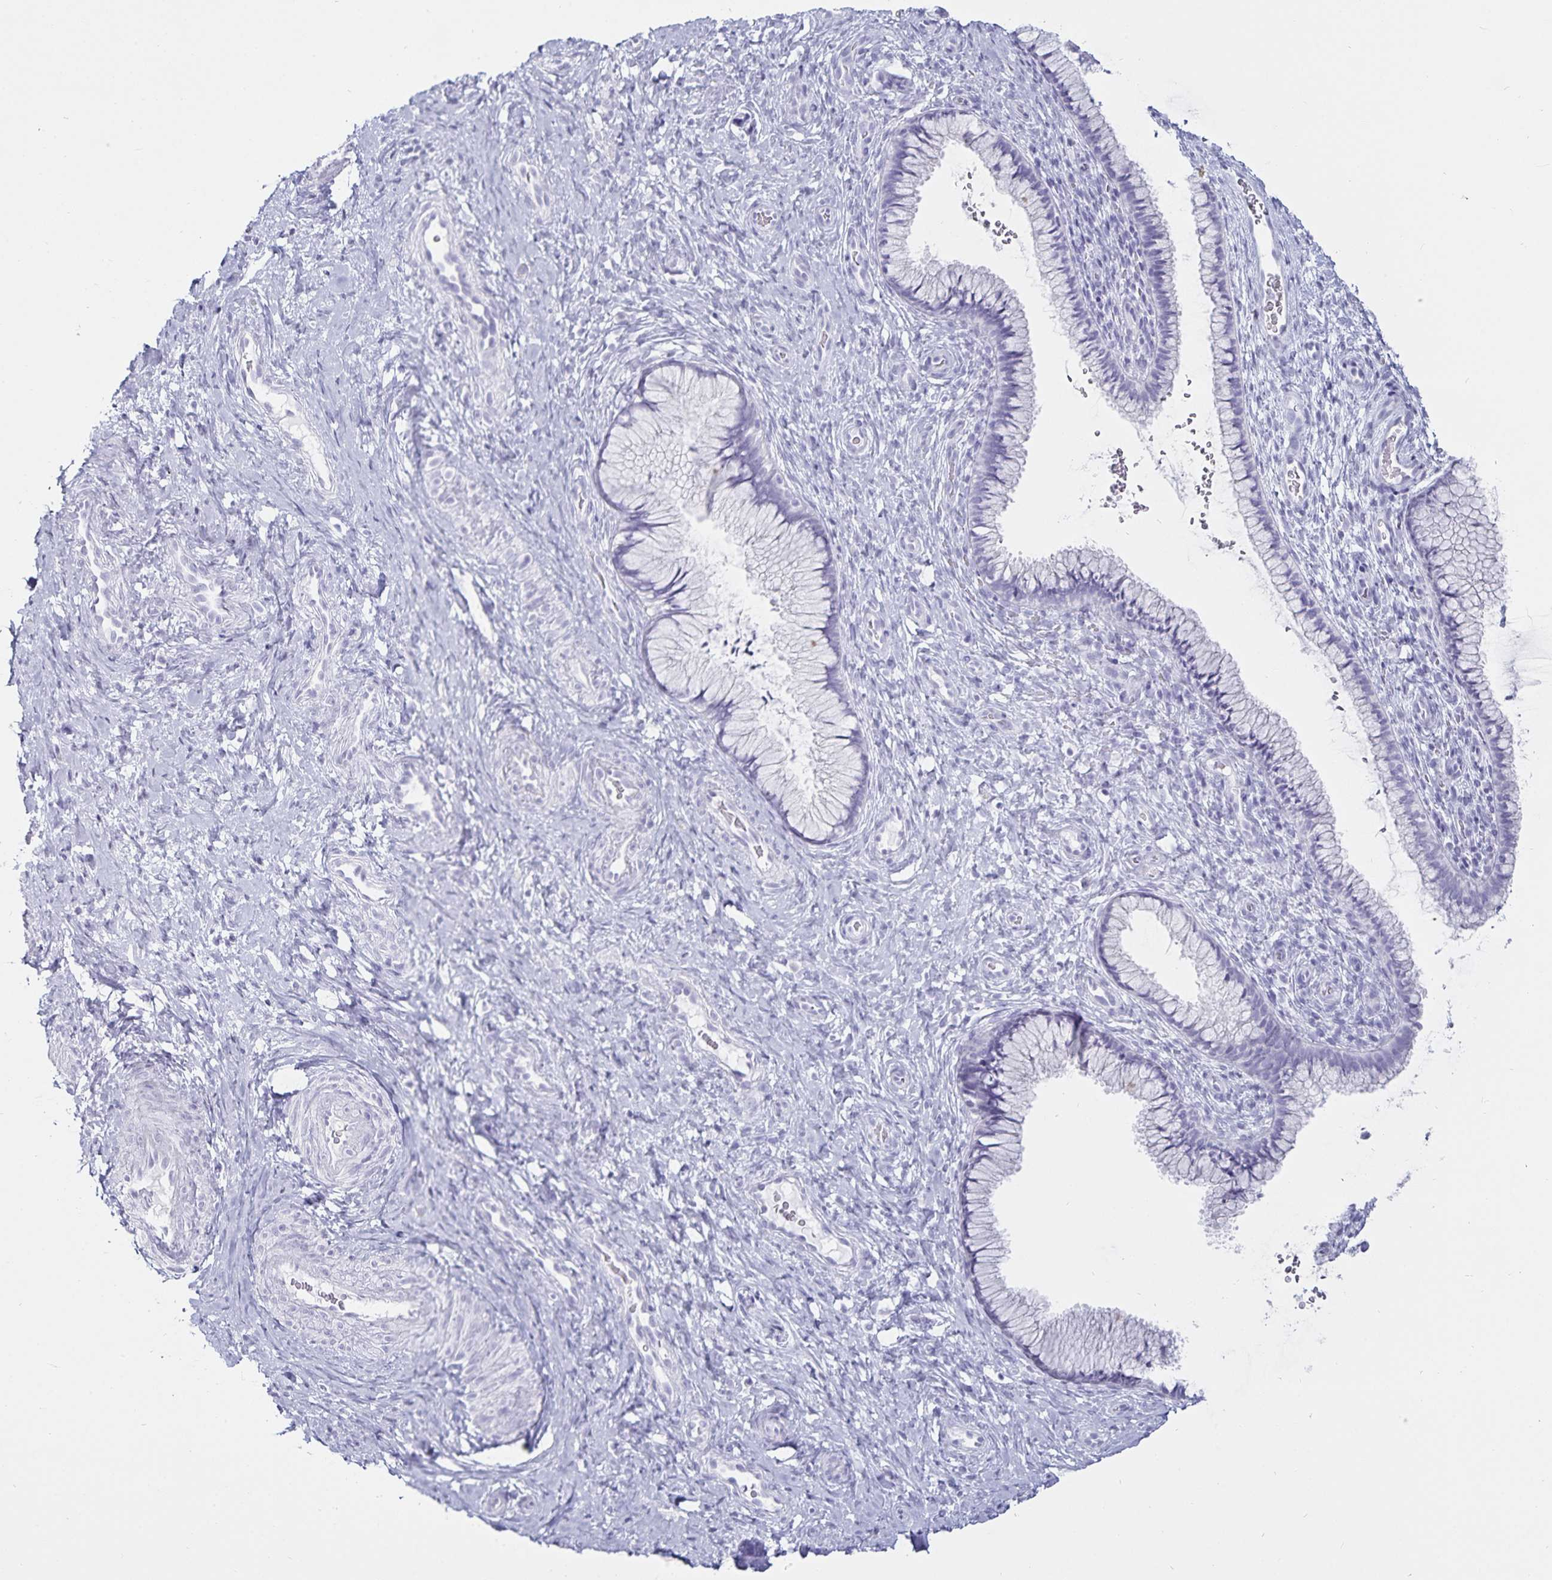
{"staining": {"intensity": "negative", "quantity": "none", "location": "none"}, "tissue": "cervix", "cell_type": "Glandular cells", "image_type": "normal", "snomed": [{"axis": "morphology", "description": "Normal tissue, NOS"}, {"axis": "topography", "description": "Cervix"}], "caption": "Cervix stained for a protein using IHC shows no staining glandular cells.", "gene": "DEFA6", "patient": {"sex": "female", "age": 34}}